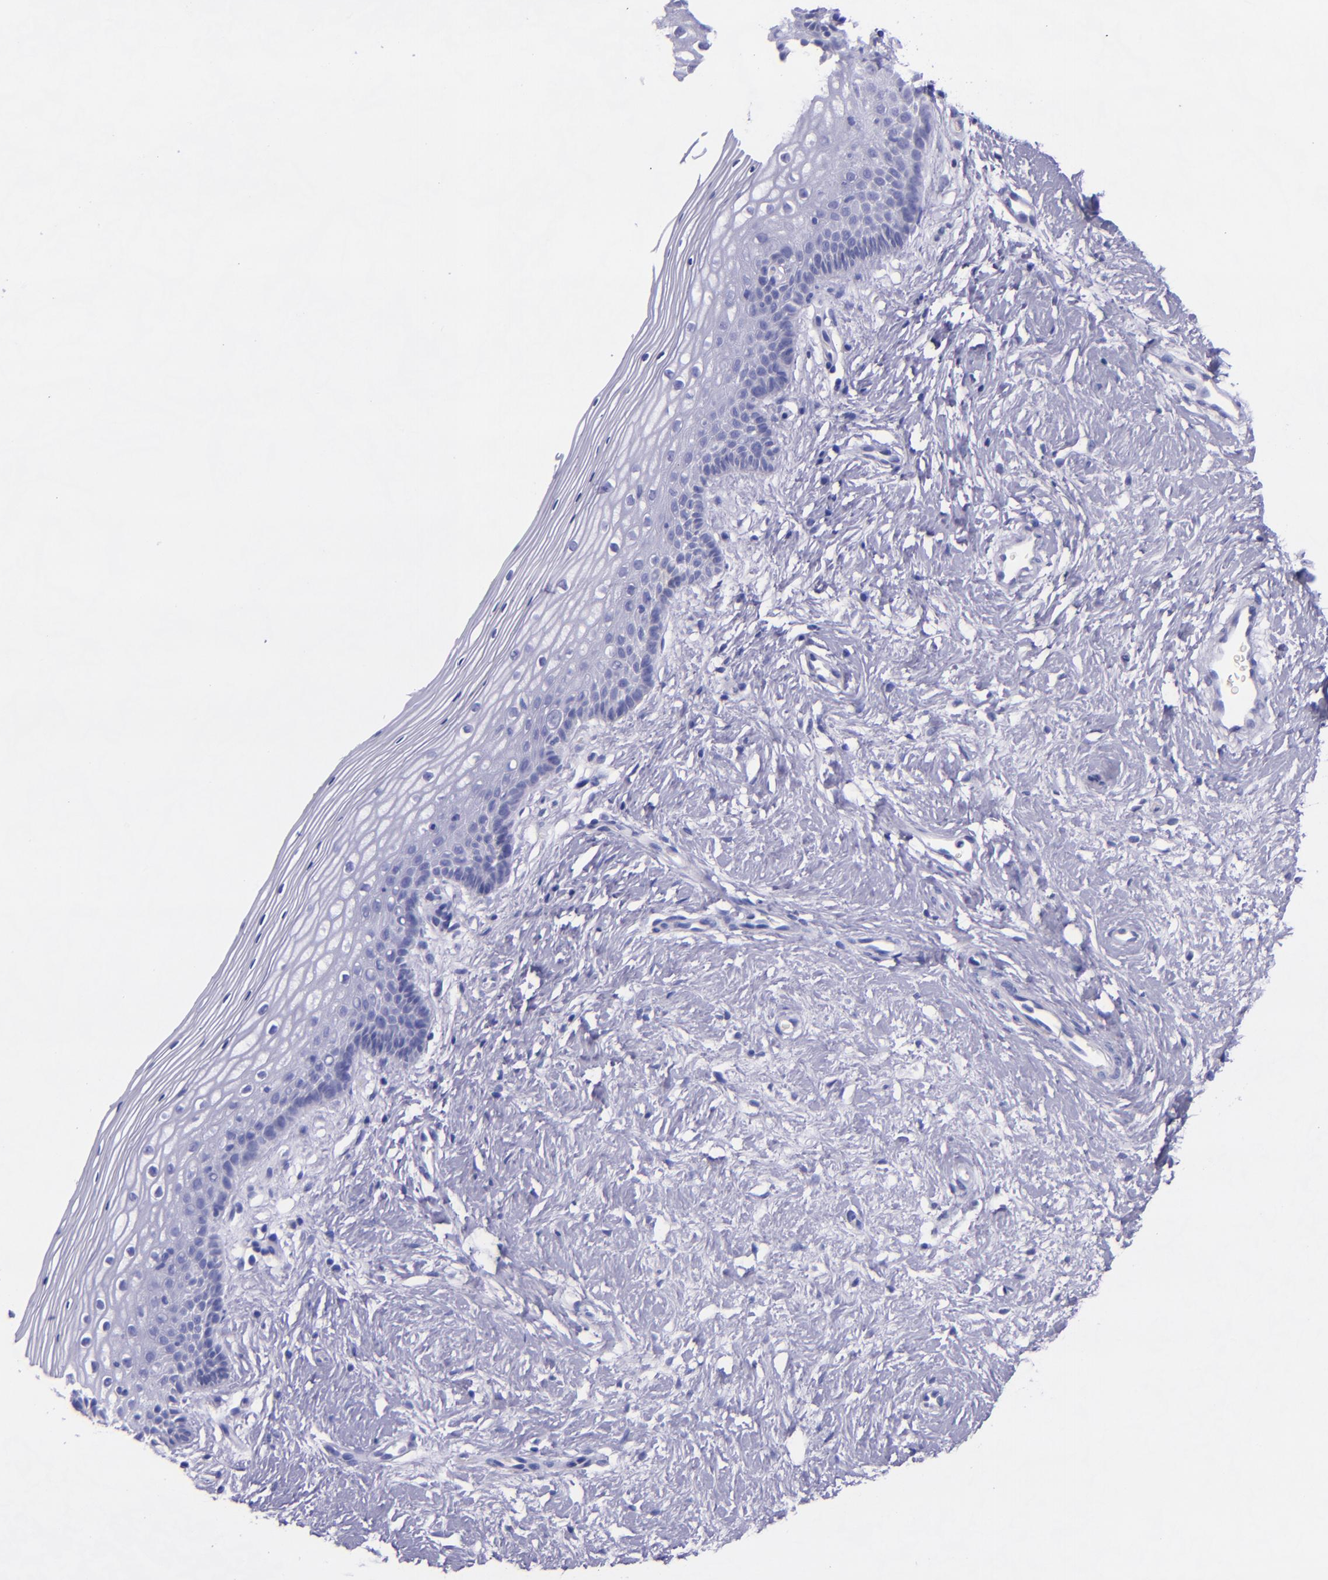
{"staining": {"intensity": "negative", "quantity": "none", "location": "none"}, "tissue": "vagina", "cell_type": "Squamous epithelial cells", "image_type": "normal", "snomed": [{"axis": "morphology", "description": "Normal tissue, NOS"}, {"axis": "topography", "description": "Vagina"}], "caption": "Vagina was stained to show a protein in brown. There is no significant expression in squamous epithelial cells. (Brightfield microscopy of DAB IHC at high magnification).", "gene": "MBP", "patient": {"sex": "female", "age": 46}}